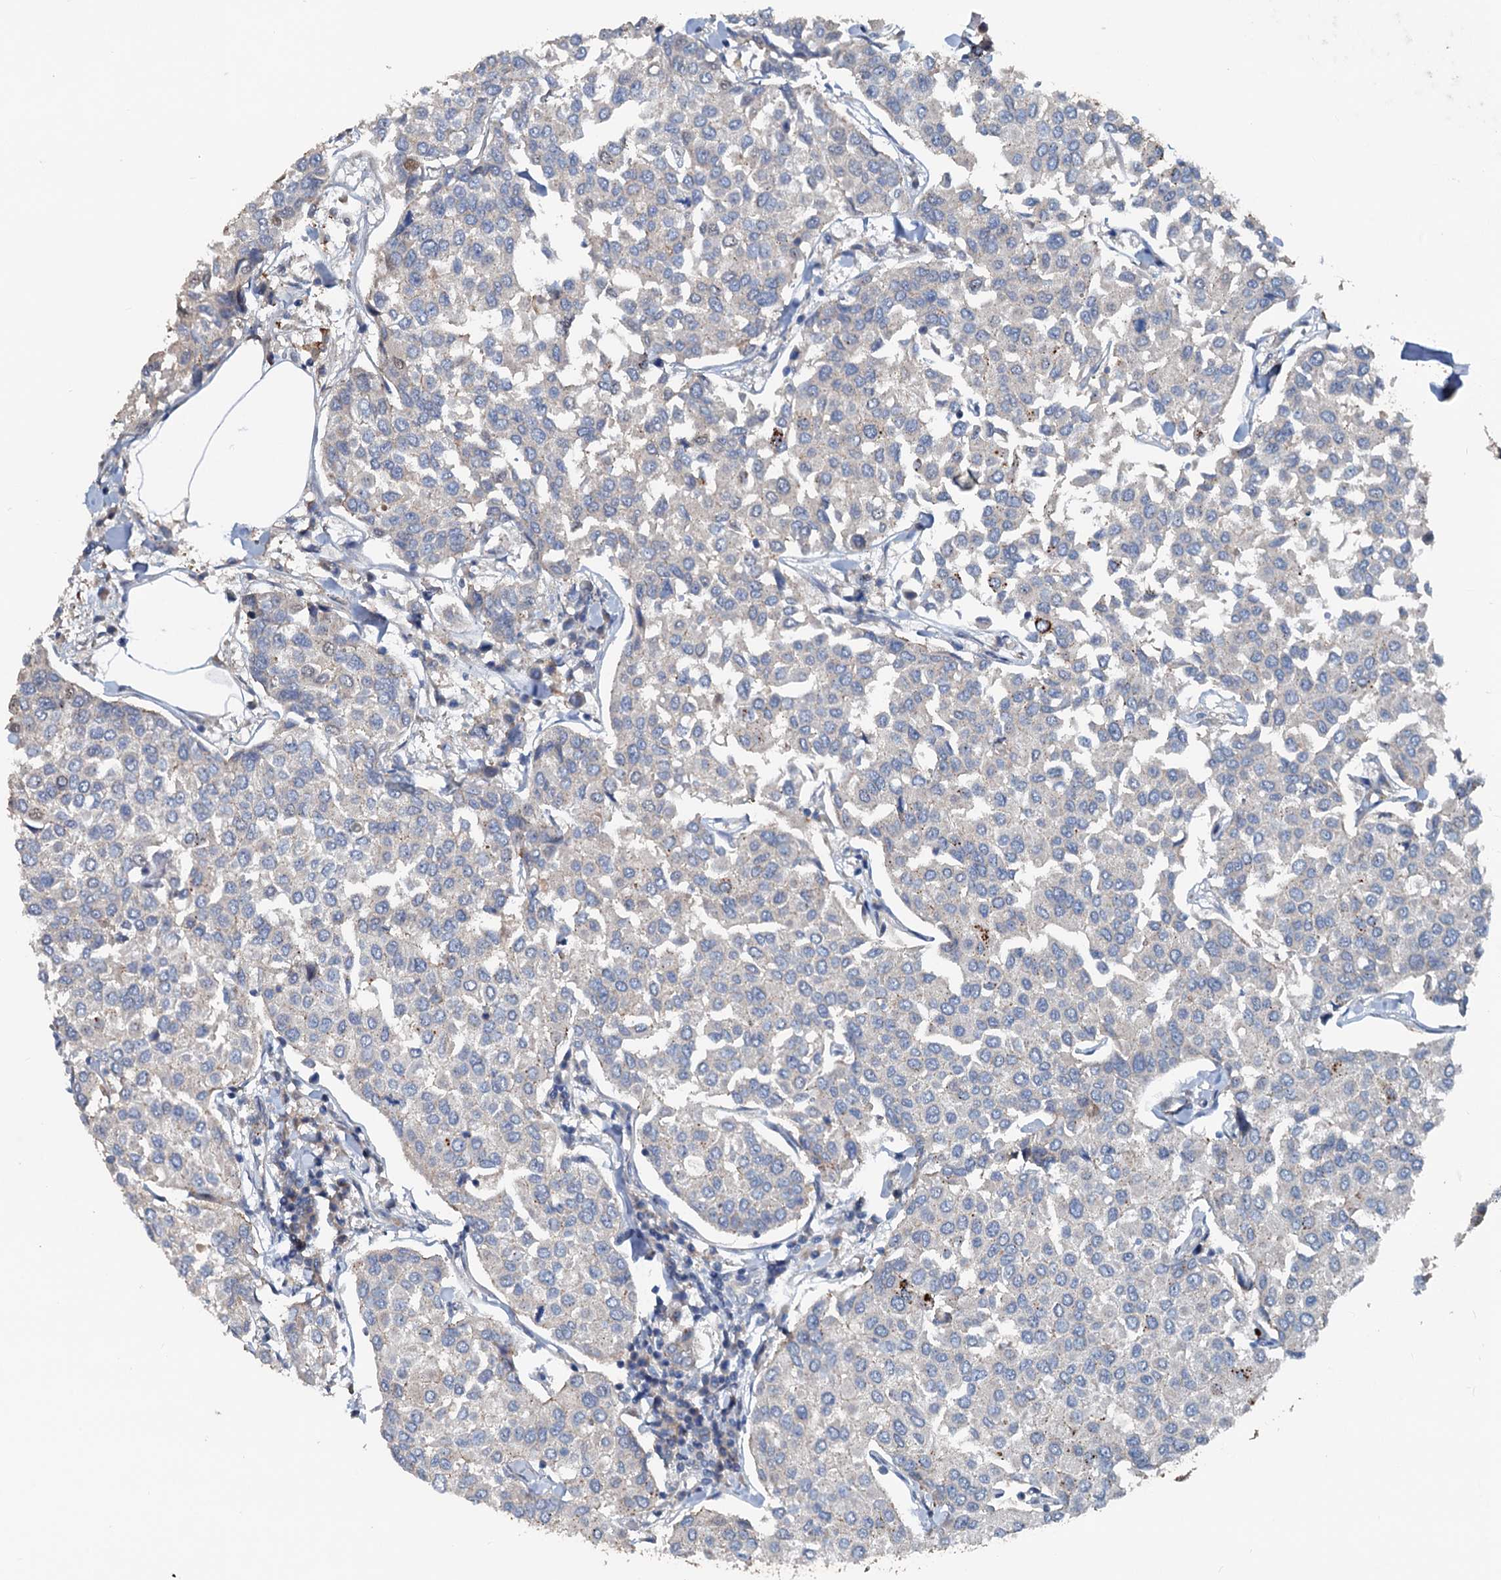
{"staining": {"intensity": "weak", "quantity": "<25%", "location": "cytoplasmic/membranous"}, "tissue": "breast cancer", "cell_type": "Tumor cells", "image_type": "cancer", "snomed": [{"axis": "morphology", "description": "Duct carcinoma"}, {"axis": "topography", "description": "Breast"}], "caption": "Tumor cells show no significant protein staining in breast cancer.", "gene": "TEDC1", "patient": {"sex": "female", "age": 55}}